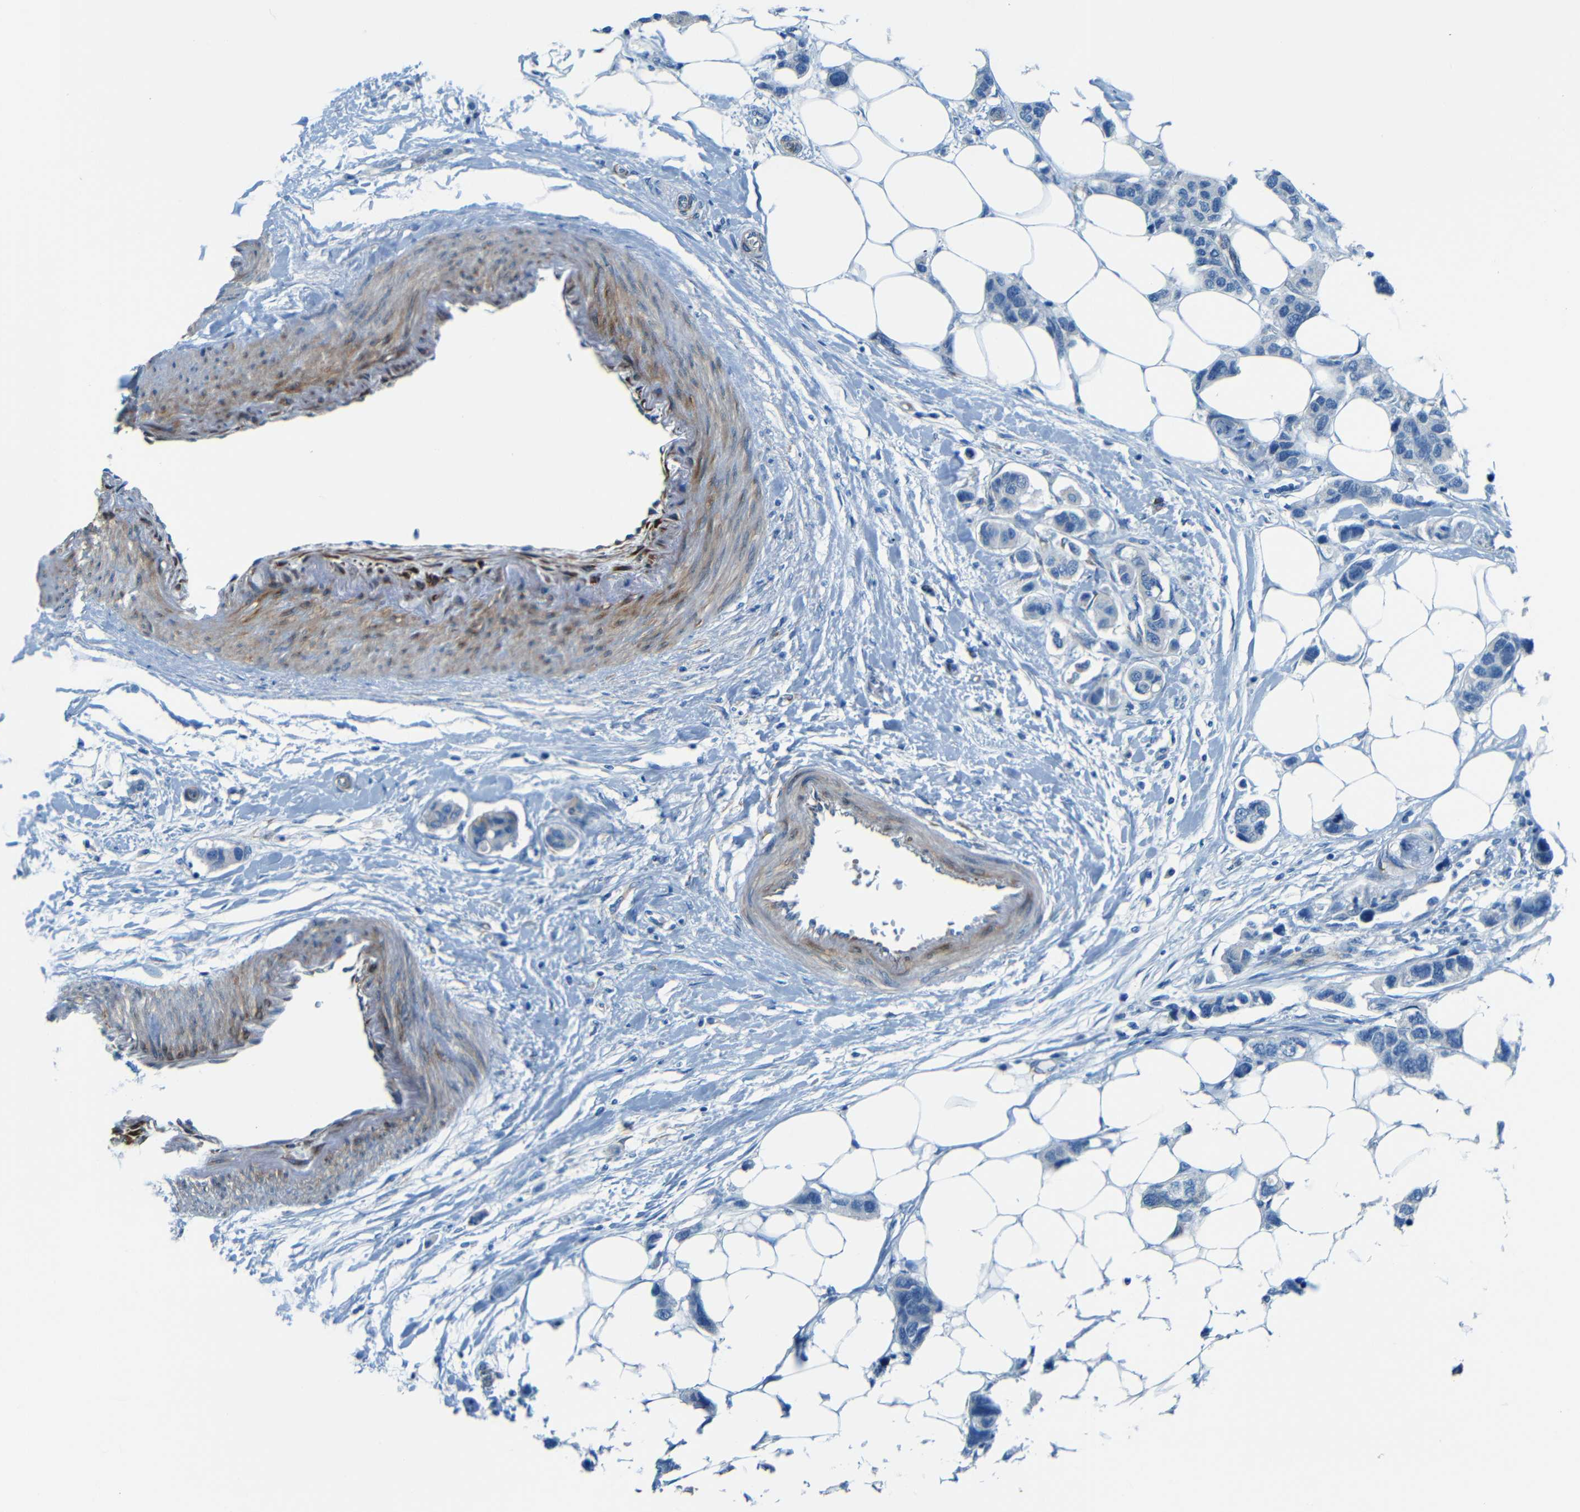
{"staining": {"intensity": "negative", "quantity": "none", "location": "none"}, "tissue": "breast cancer", "cell_type": "Tumor cells", "image_type": "cancer", "snomed": [{"axis": "morphology", "description": "Normal tissue, NOS"}, {"axis": "morphology", "description": "Duct carcinoma"}, {"axis": "topography", "description": "Breast"}], "caption": "Immunohistochemistry (IHC) of human breast intraductal carcinoma exhibits no expression in tumor cells.", "gene": "MAP2", "patient": {"sex": "female", "age": 50}}